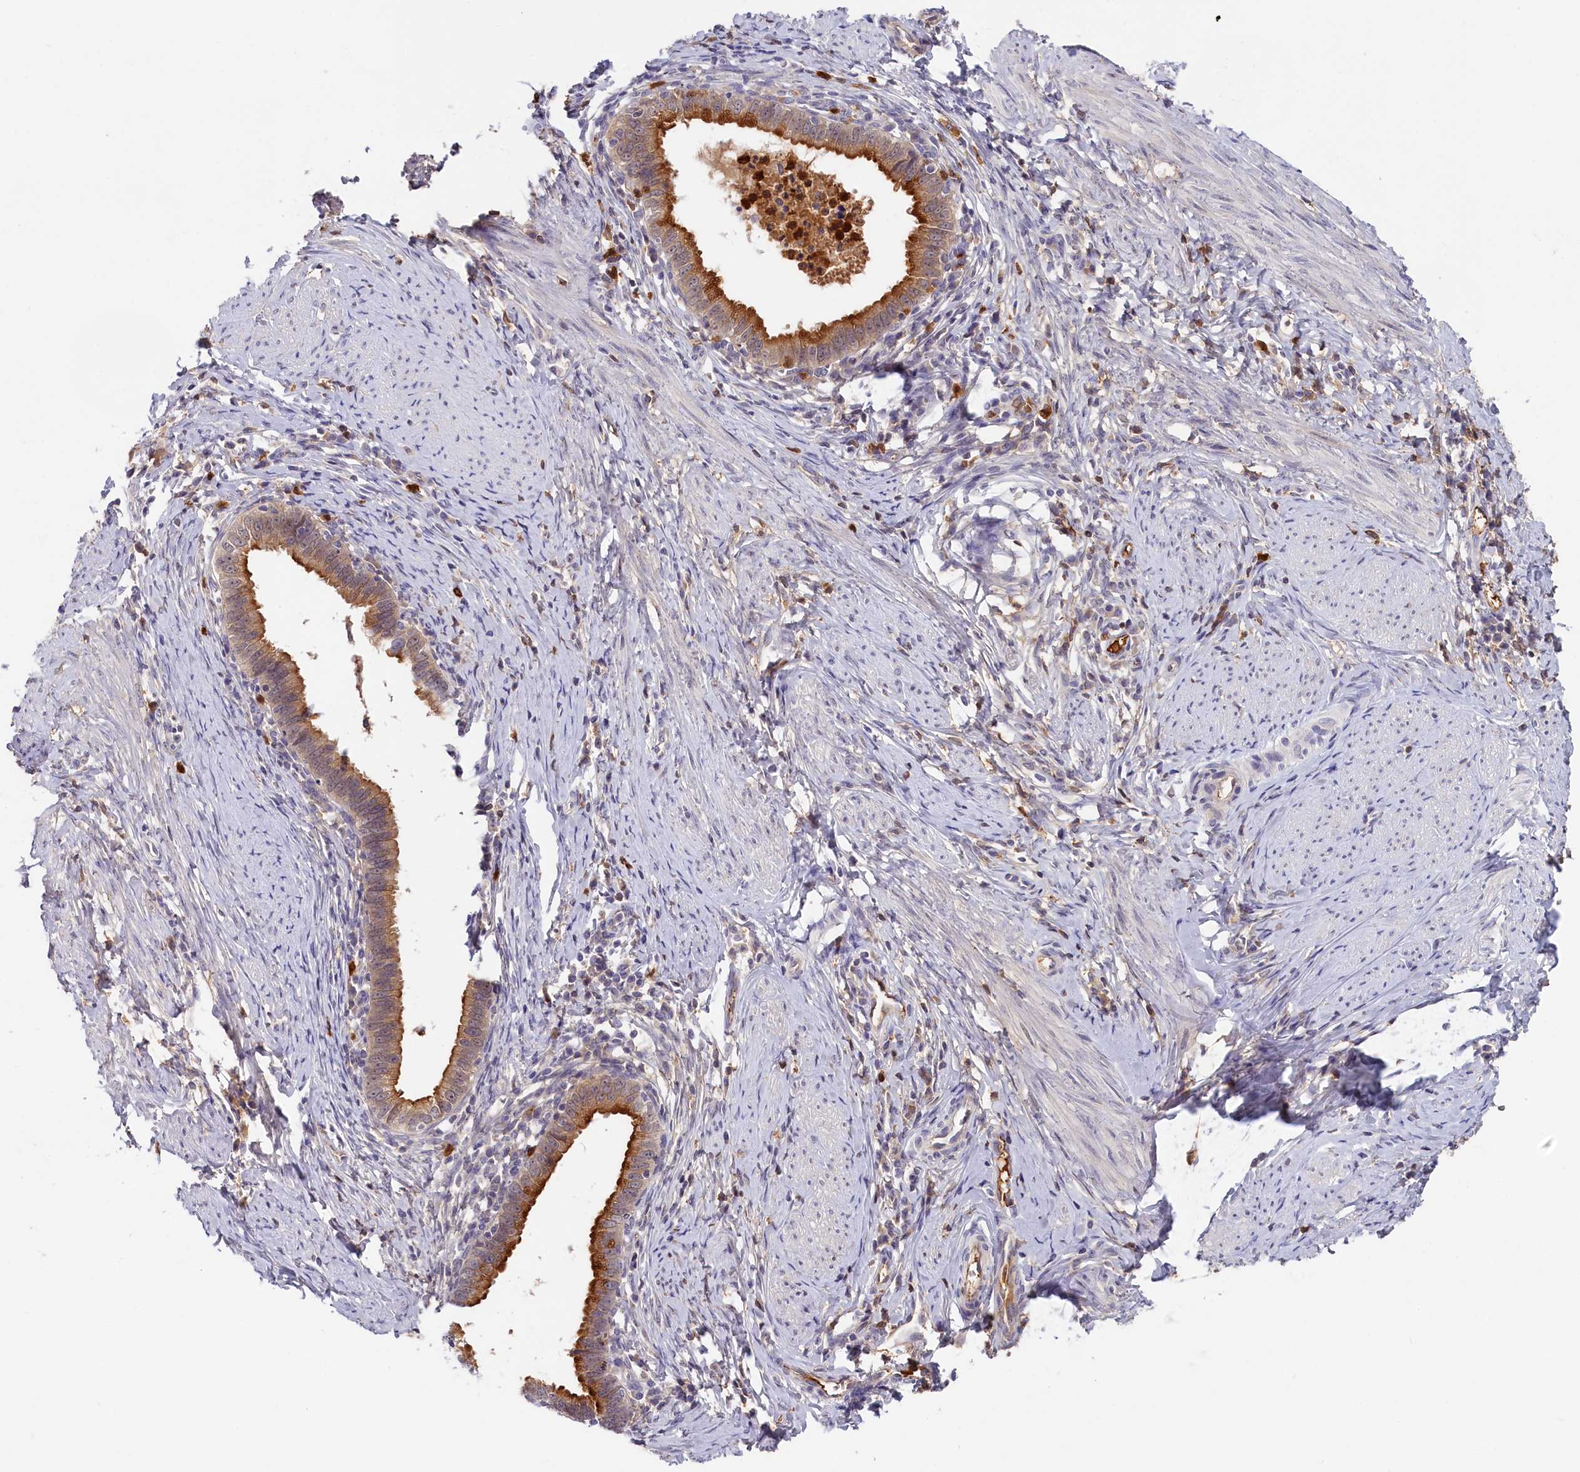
{"staining": {"intensity": "strong", "quantity": ">75%", "location": "cytoplasmic/membranous"}, "tissue": "cervical cancer", "cell_type": "Tumor cells", "image_type": "cancer", "snomed": [{"axis": "morphology", "description": "Adenocarcinoma, NOS"}, {"axis": "topography", "description": "Cervix"}], "caption": "Strong cytoplasmic/membranous positivity is seen in approximately >75% of tumor cells in cervical adenocarcinoma.", "gene": "ADGRD1", "patient": {"sex": "female", "age": 36}}